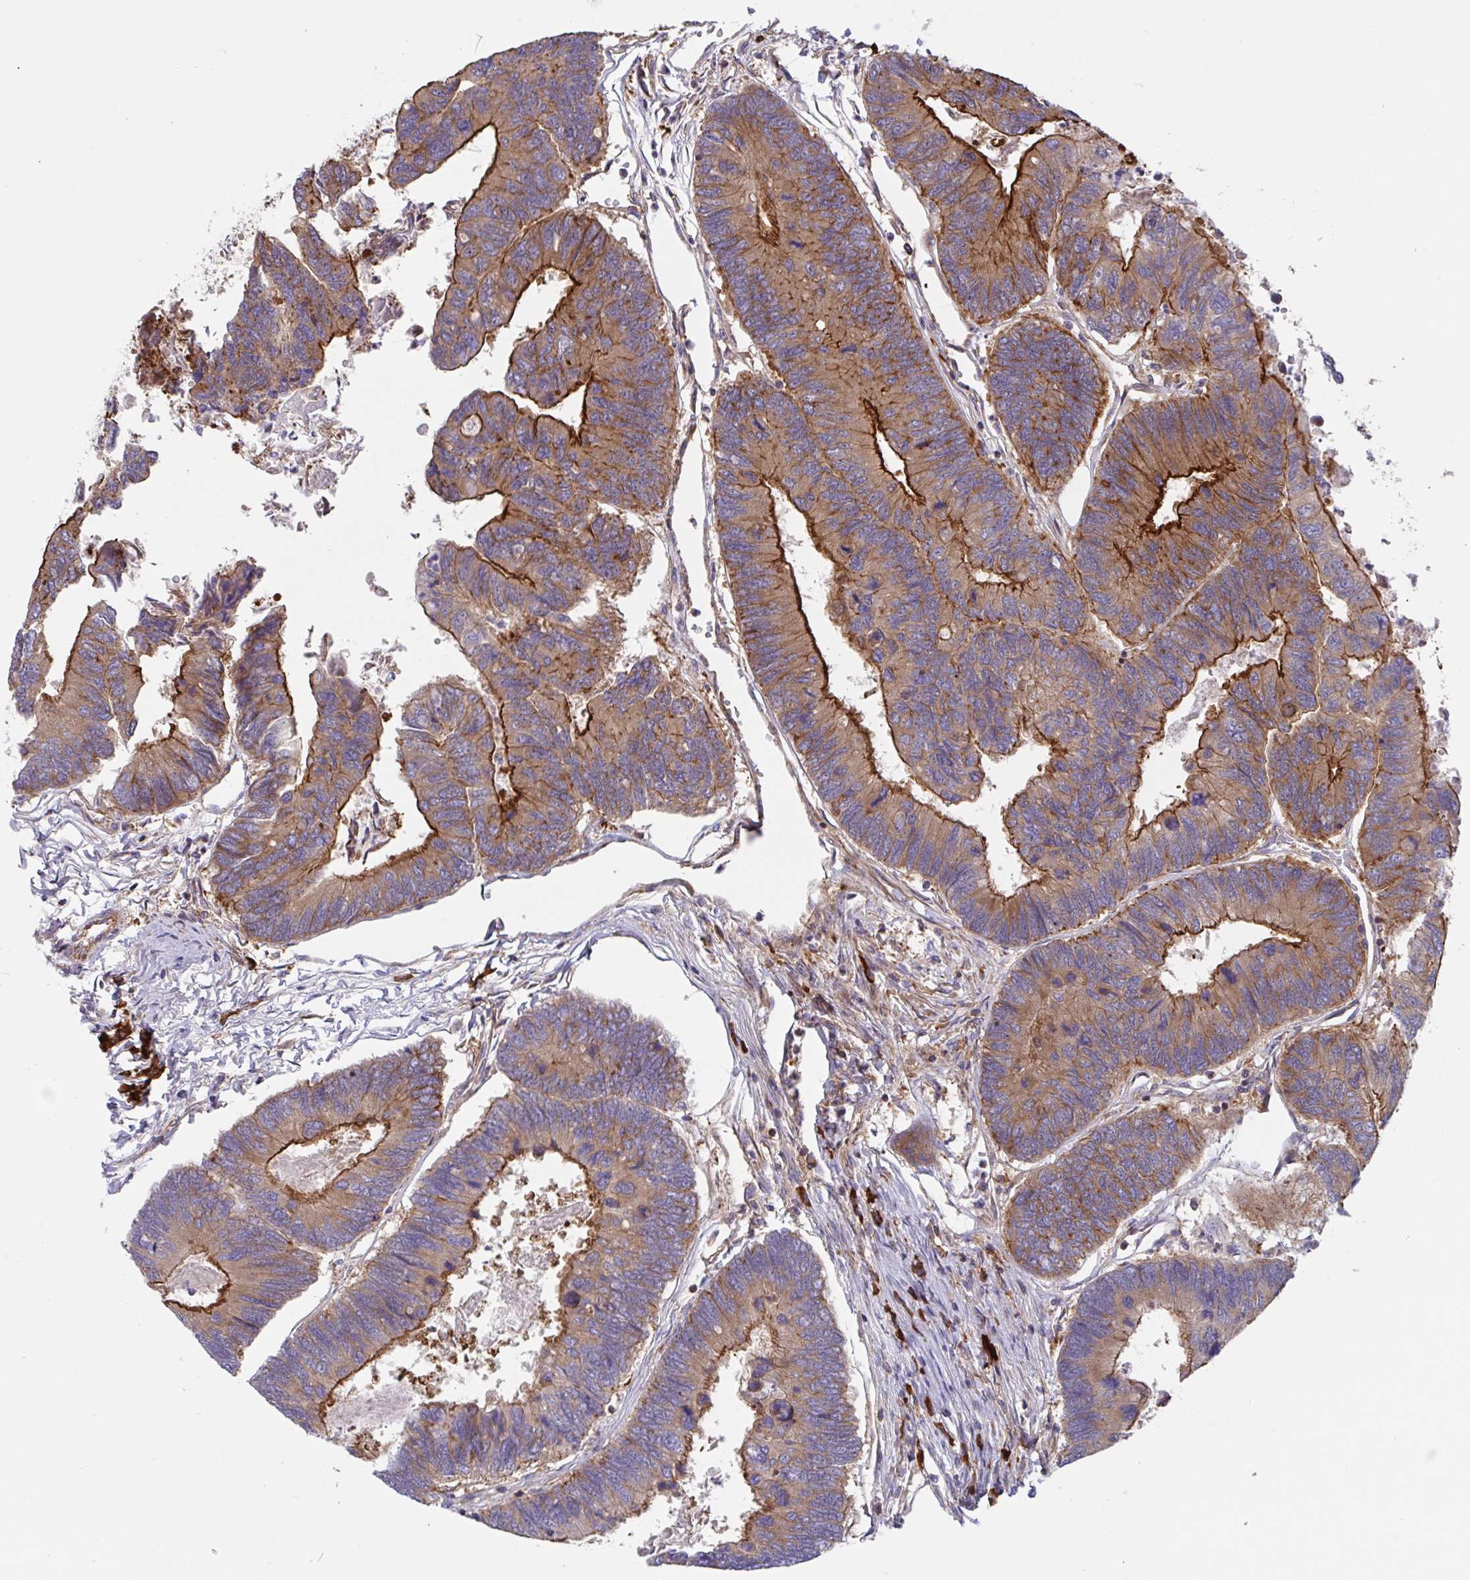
{"staining": {"intensity": "strong", "quantity": "25%-75%", "location": "cytoplasmic/membranous"}, "tissue": "colorectal cancer", "cell_type": "Tumor cells", "image_type": "cancer", "snomed": [{"axis": "morphology", "description": "Adenocarcinoma, NOS"}, {"axis": "topography", "description": "Colon"}], "caption": "IHC (DAB (3,3'-diaminobenzidine)) staining of human colorectal cancer exhibits strong cytoplasmic/membranous protein staining in approximately 25%-75% of tumor cells.", "gene": "YARS2", "patient": {"sex": "female", "age": 67}}